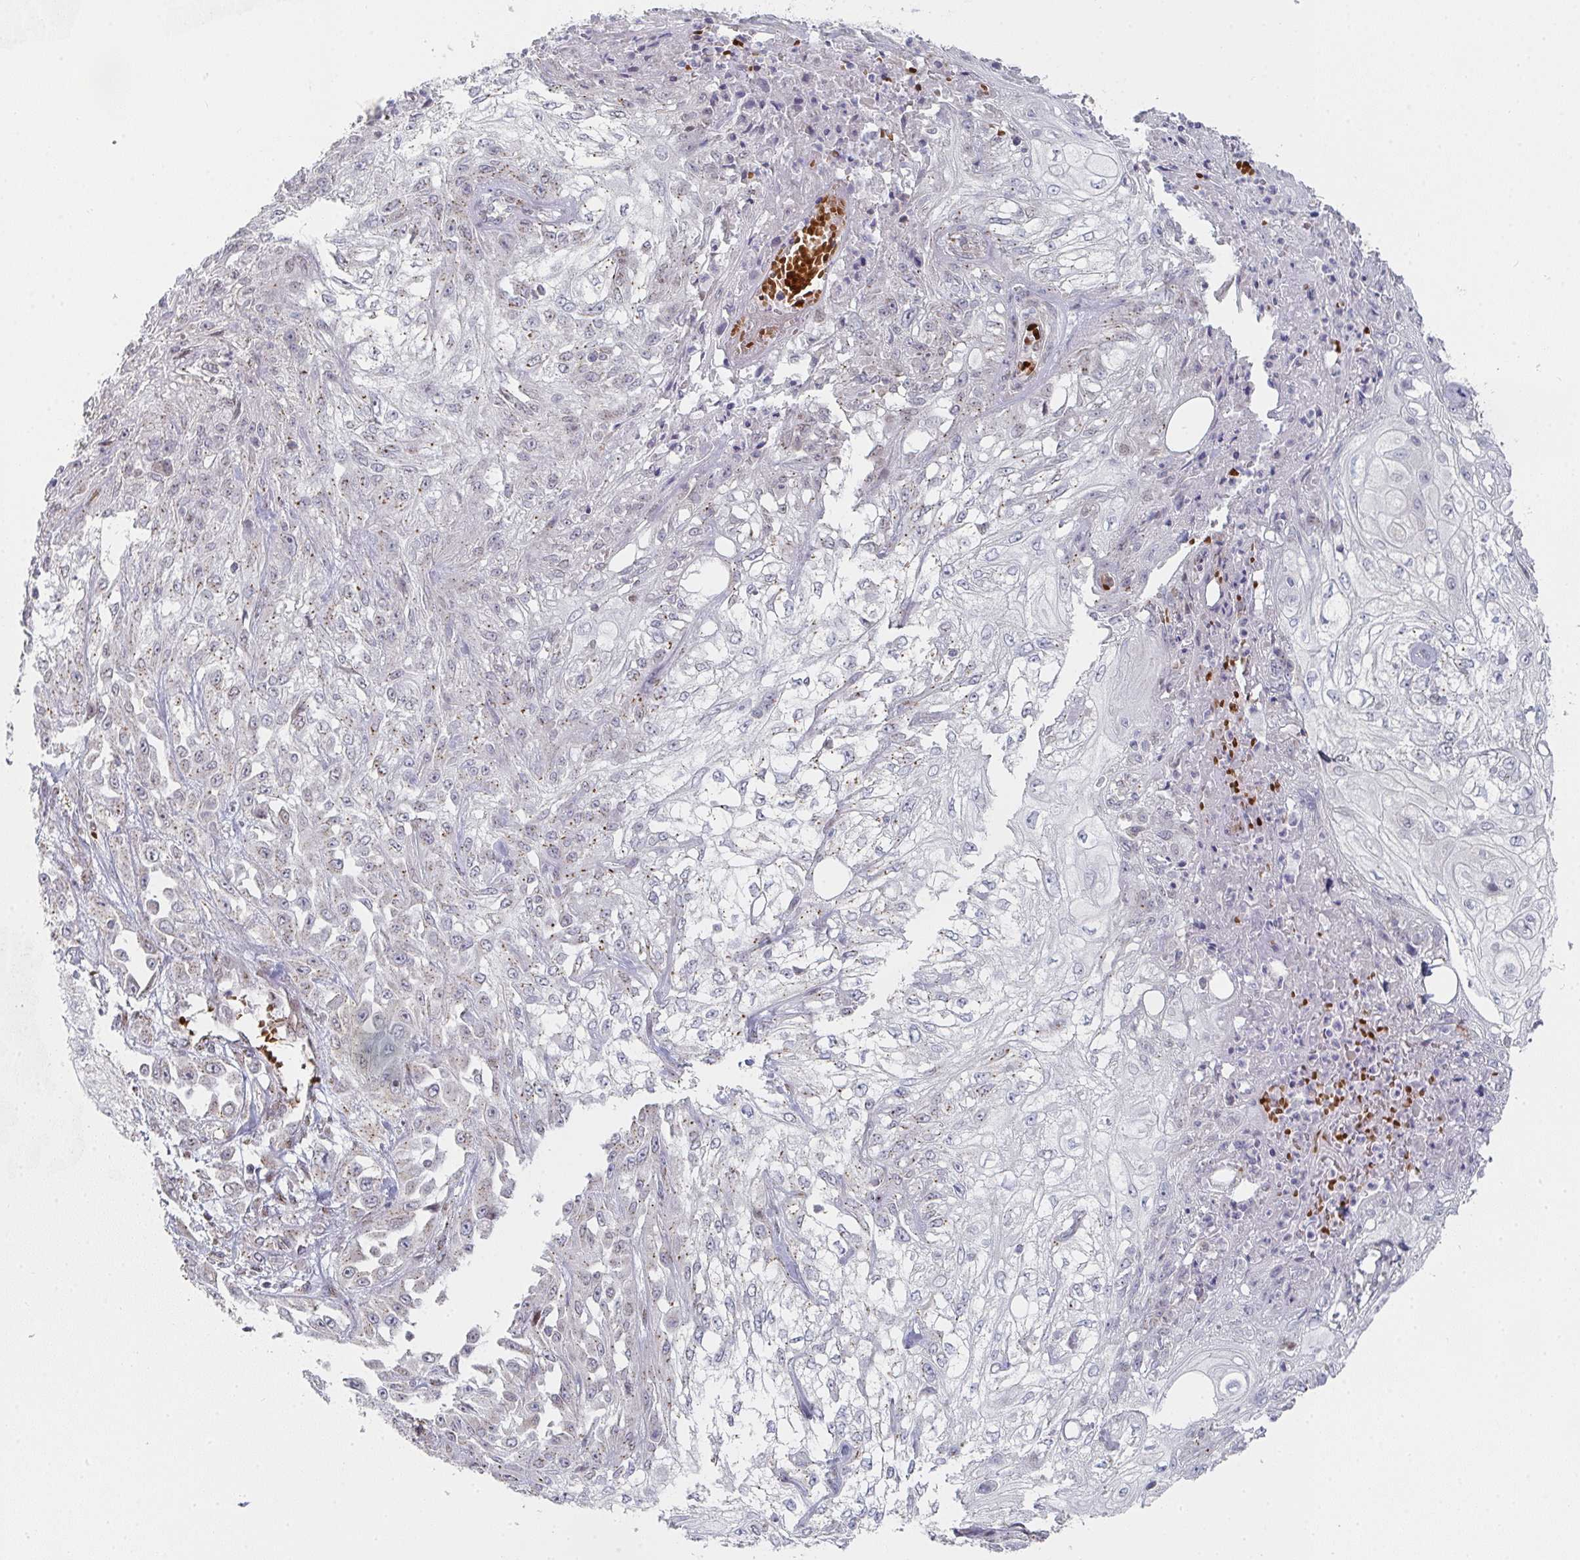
{"staining": {"intensity": "moderate", "quantity": "25%-75%", "location": "cytoplasmic/membranous"}, "tissue": "skin cancer", "cell_type": "Tumor cells", "image_type": "cancer", "snomed": [{"axis": "morphology", "description": "Squamous cell carcinoma, NOS"}, {"axis": "morphology", "description": "Squamous cell carcinoma, metastatic, NOS"}, {"axis": "topography", "description": "Skin"}, {"axis": "topography", "description": "Lymph node"}], "caption": "Human skin cancer (squamous cell carcinoma) stained with a brown dye reveals moderate cytoplasmic/membranous positive expression in approximately 25%-75% of tumor cells.", "gene": "ZNF526", "patient": {"sex": "male", "age": 75}}